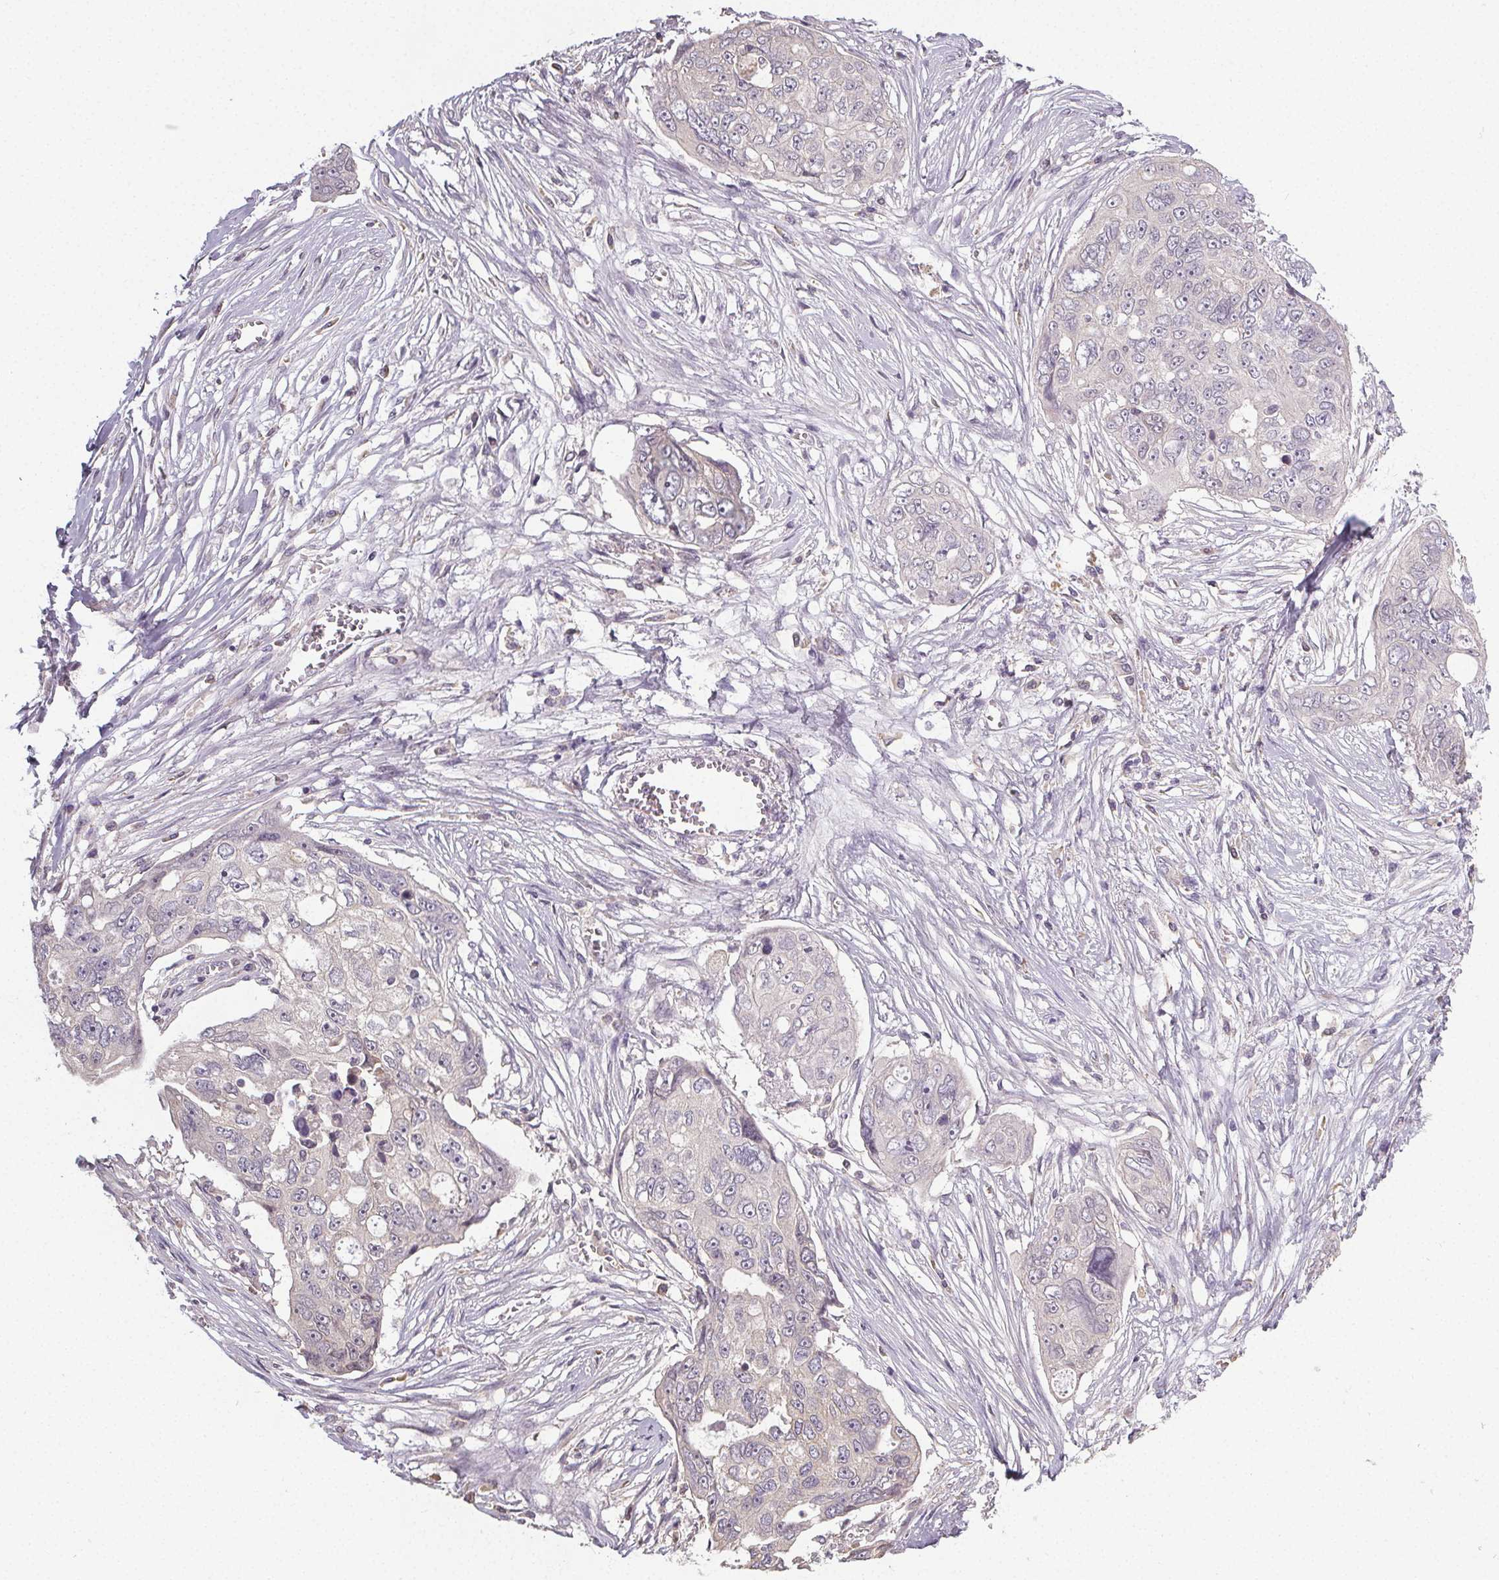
{"staining": {"intensity": "negative", "quantity": "none", "location": "none"}, "tissue": "ovarian cancer", "cell_type": "Tumor cells", "image_type": "cancer", "snomed": [{"axis": "morphology", "description": "Carcinoma, endometroid"}, {"axis": "topography", "description": "Ovary"}], "caption": "Immunohistochemistry (IHC) histopathology image of neoplastic tissue: ovarian cancer (endometroid carcinoma) stained with DAB (3,3'-diaminobenzidine) exhibits no significant protein staining in tumor cells.", "gene": "SLC26A2", "patient": {"sex": "female", "age": 70}}